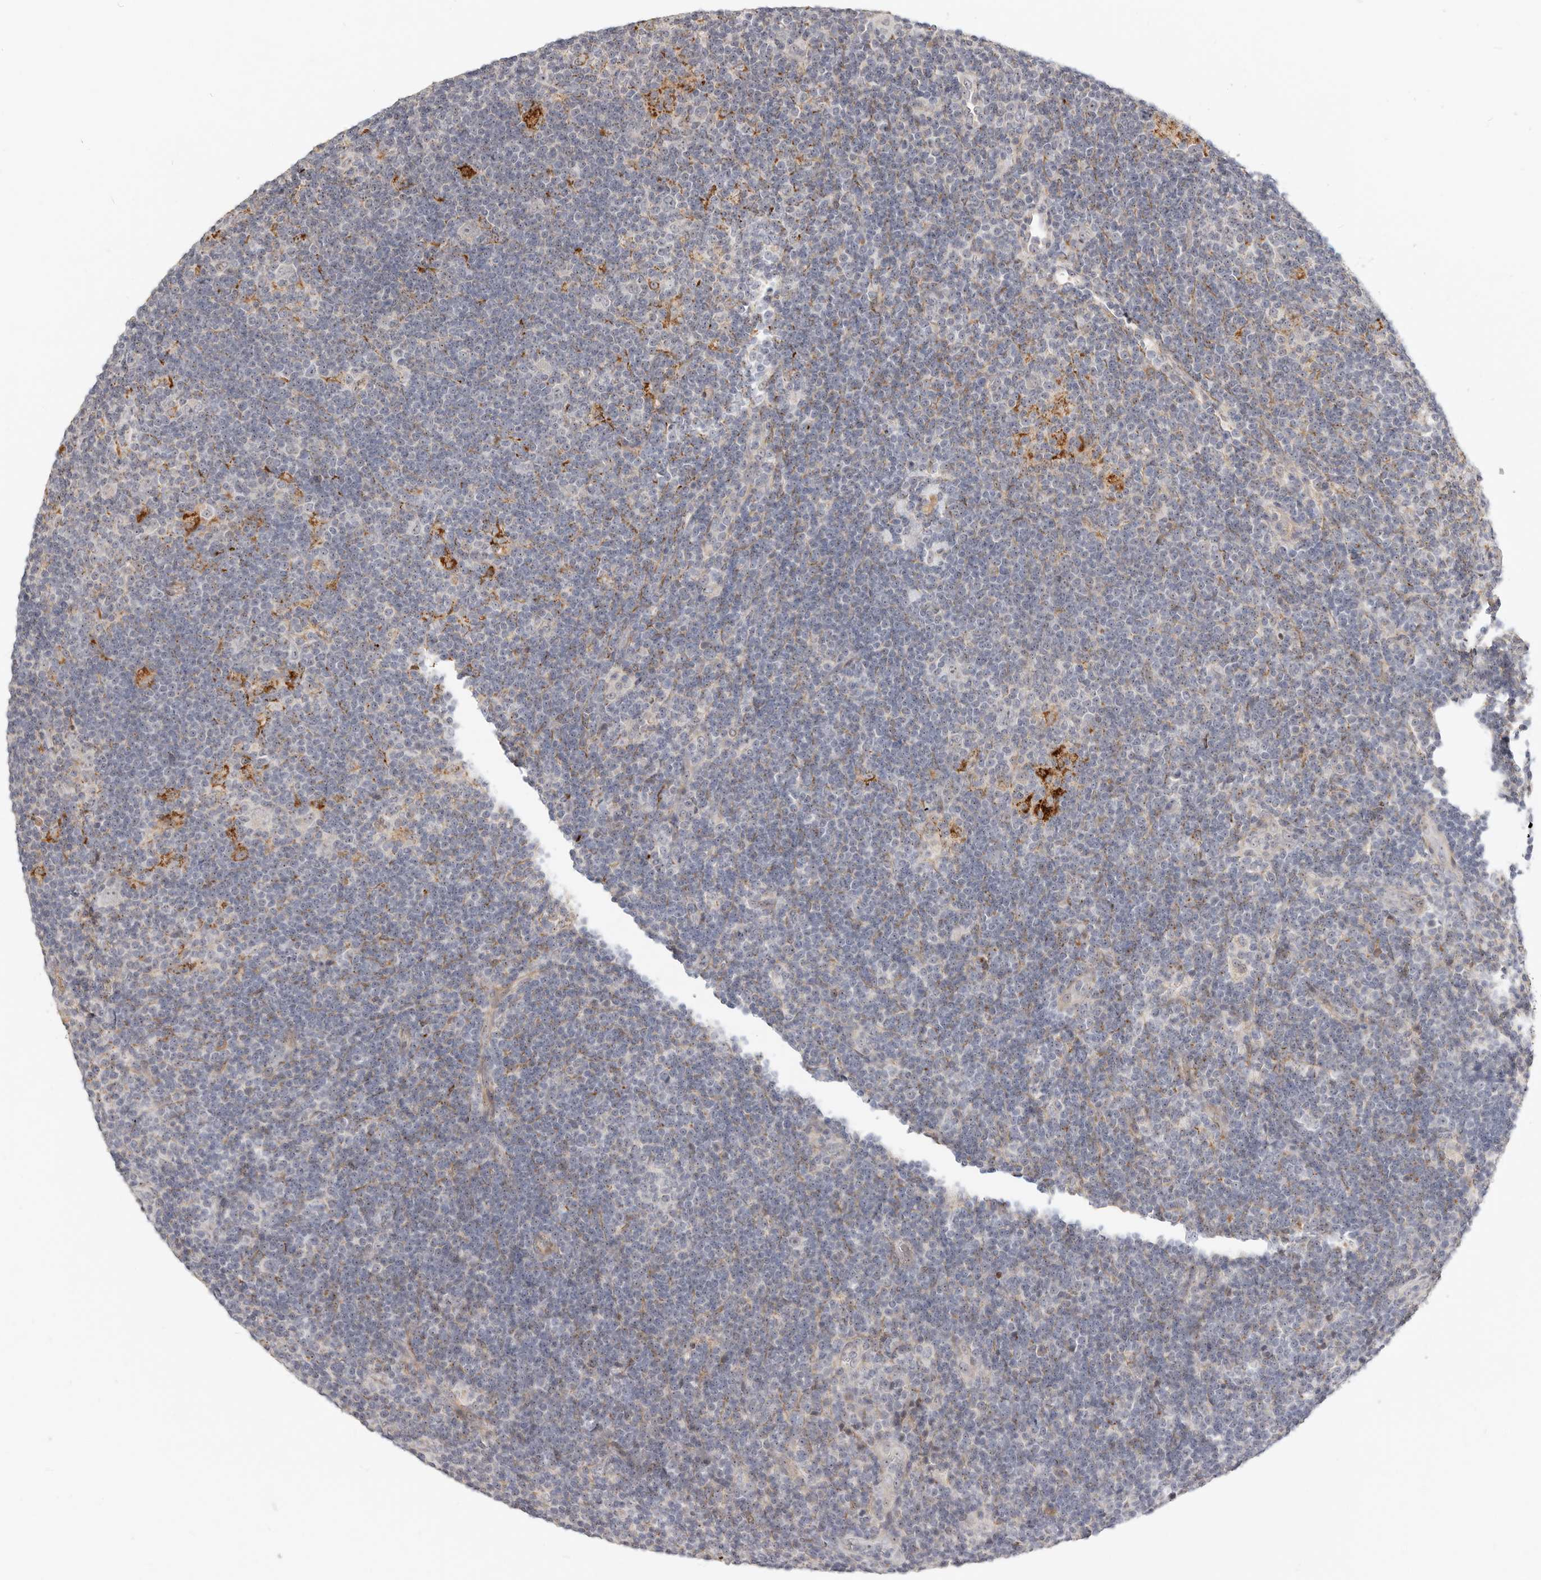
{"staining": {"intensity": "negative", "quantity": "none", "location": "none"}, "tissue": "lymphoma", "cell_type": "Tumor cells", "image_type": "cancer", "snomed": [{"axis": "morphology", "description": "Hodgkin's disease, NOS"}, {"axis": "topography", "description": "Lymph node"}], "caption": "The photomicrograph exhibits no staining of tumor cells in lymphoma. (DAB (3,3'-diaminobenzidine) immunohistochemistry, high magnification).", "gene": "MICALL2", "patient": {"sex": "female", "age": 57}}